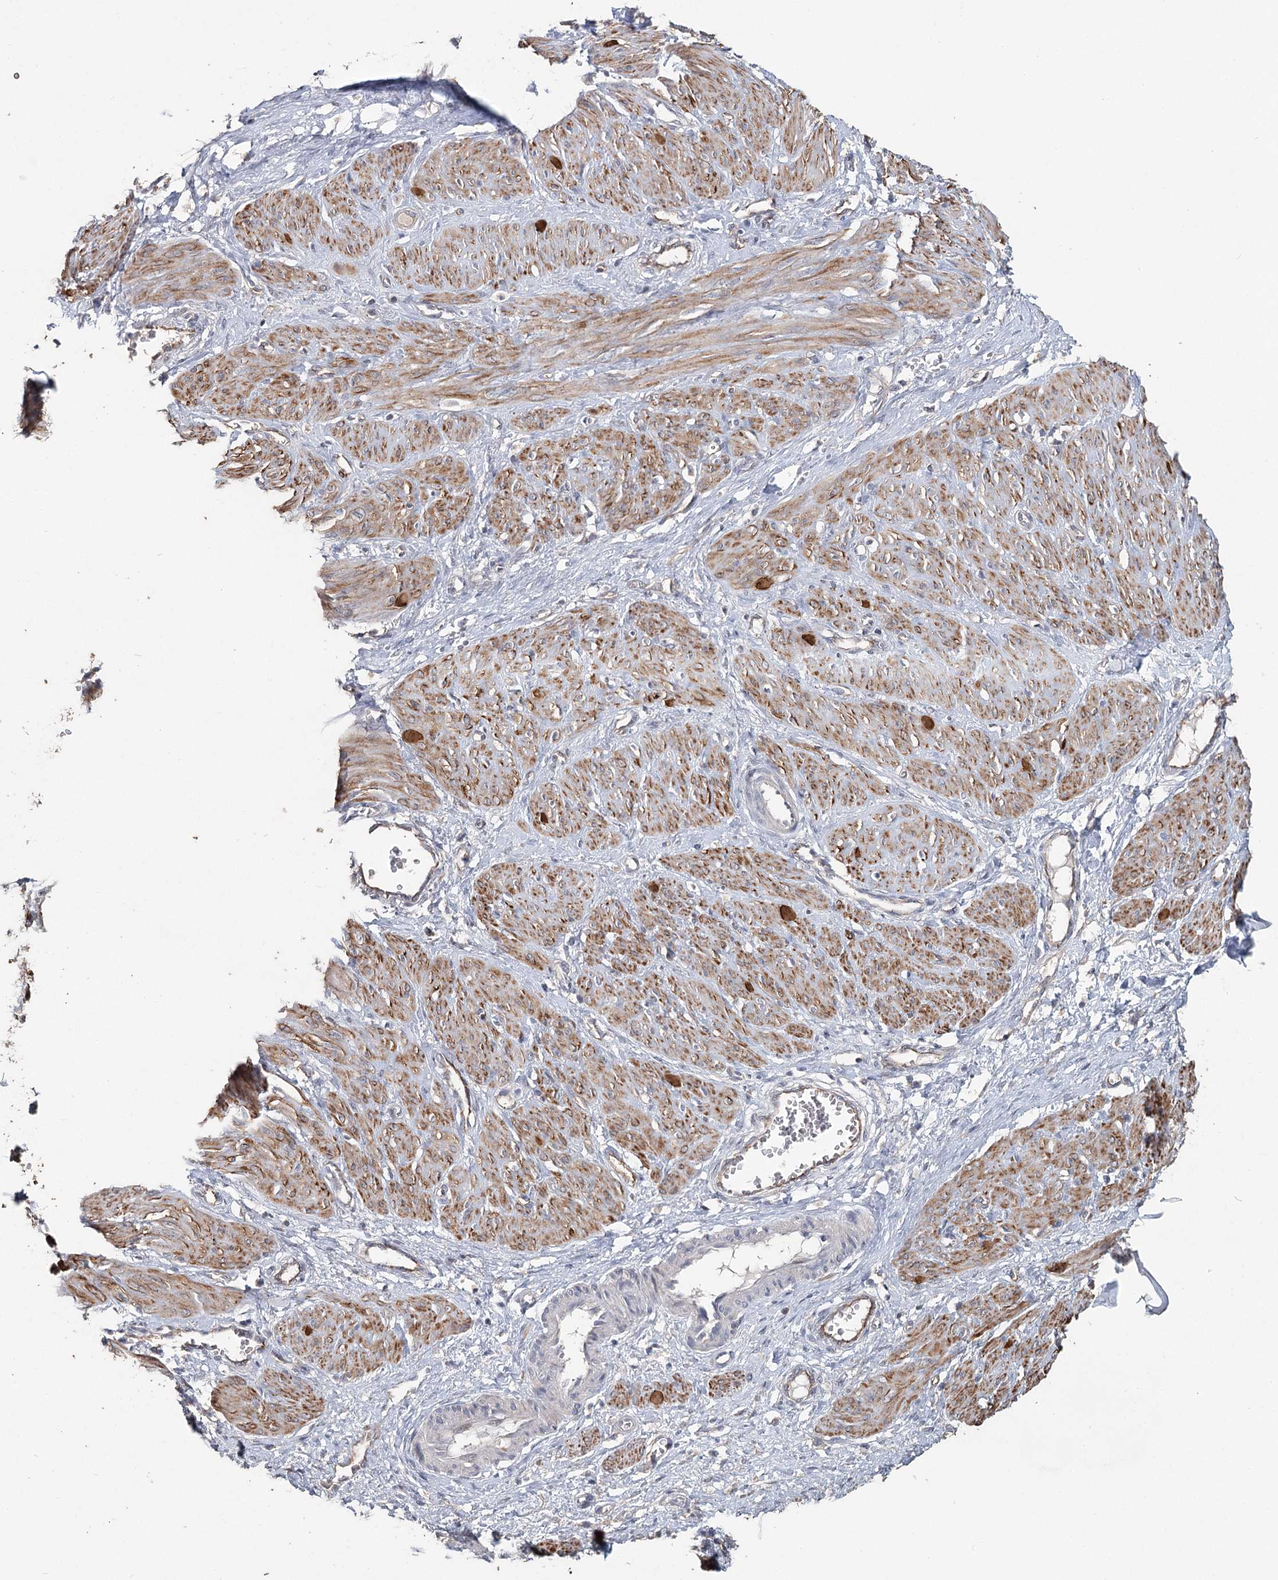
{"staining": {"intensity": "moderate", "quantity": ">75%", "location": "cytoplasmic/membranous"}, "tissue": "smooth muscle", "cell_type": "Smooth muscle cells", "image_type": "normal", "snomed": [{"axis": "morphology", "description": "Normal tissue, NOS"}, {"axis": "topography", "description": "Endometrium"}], "caption": "Immunohistochemical staining of unremarkable human smooth muscle shows moderate cytoplasmic/membranous protein staining in about >75% of smooth muscle cells.", "gene": "MAP3K13", "patient": {"sex": "female", "age": 33}}